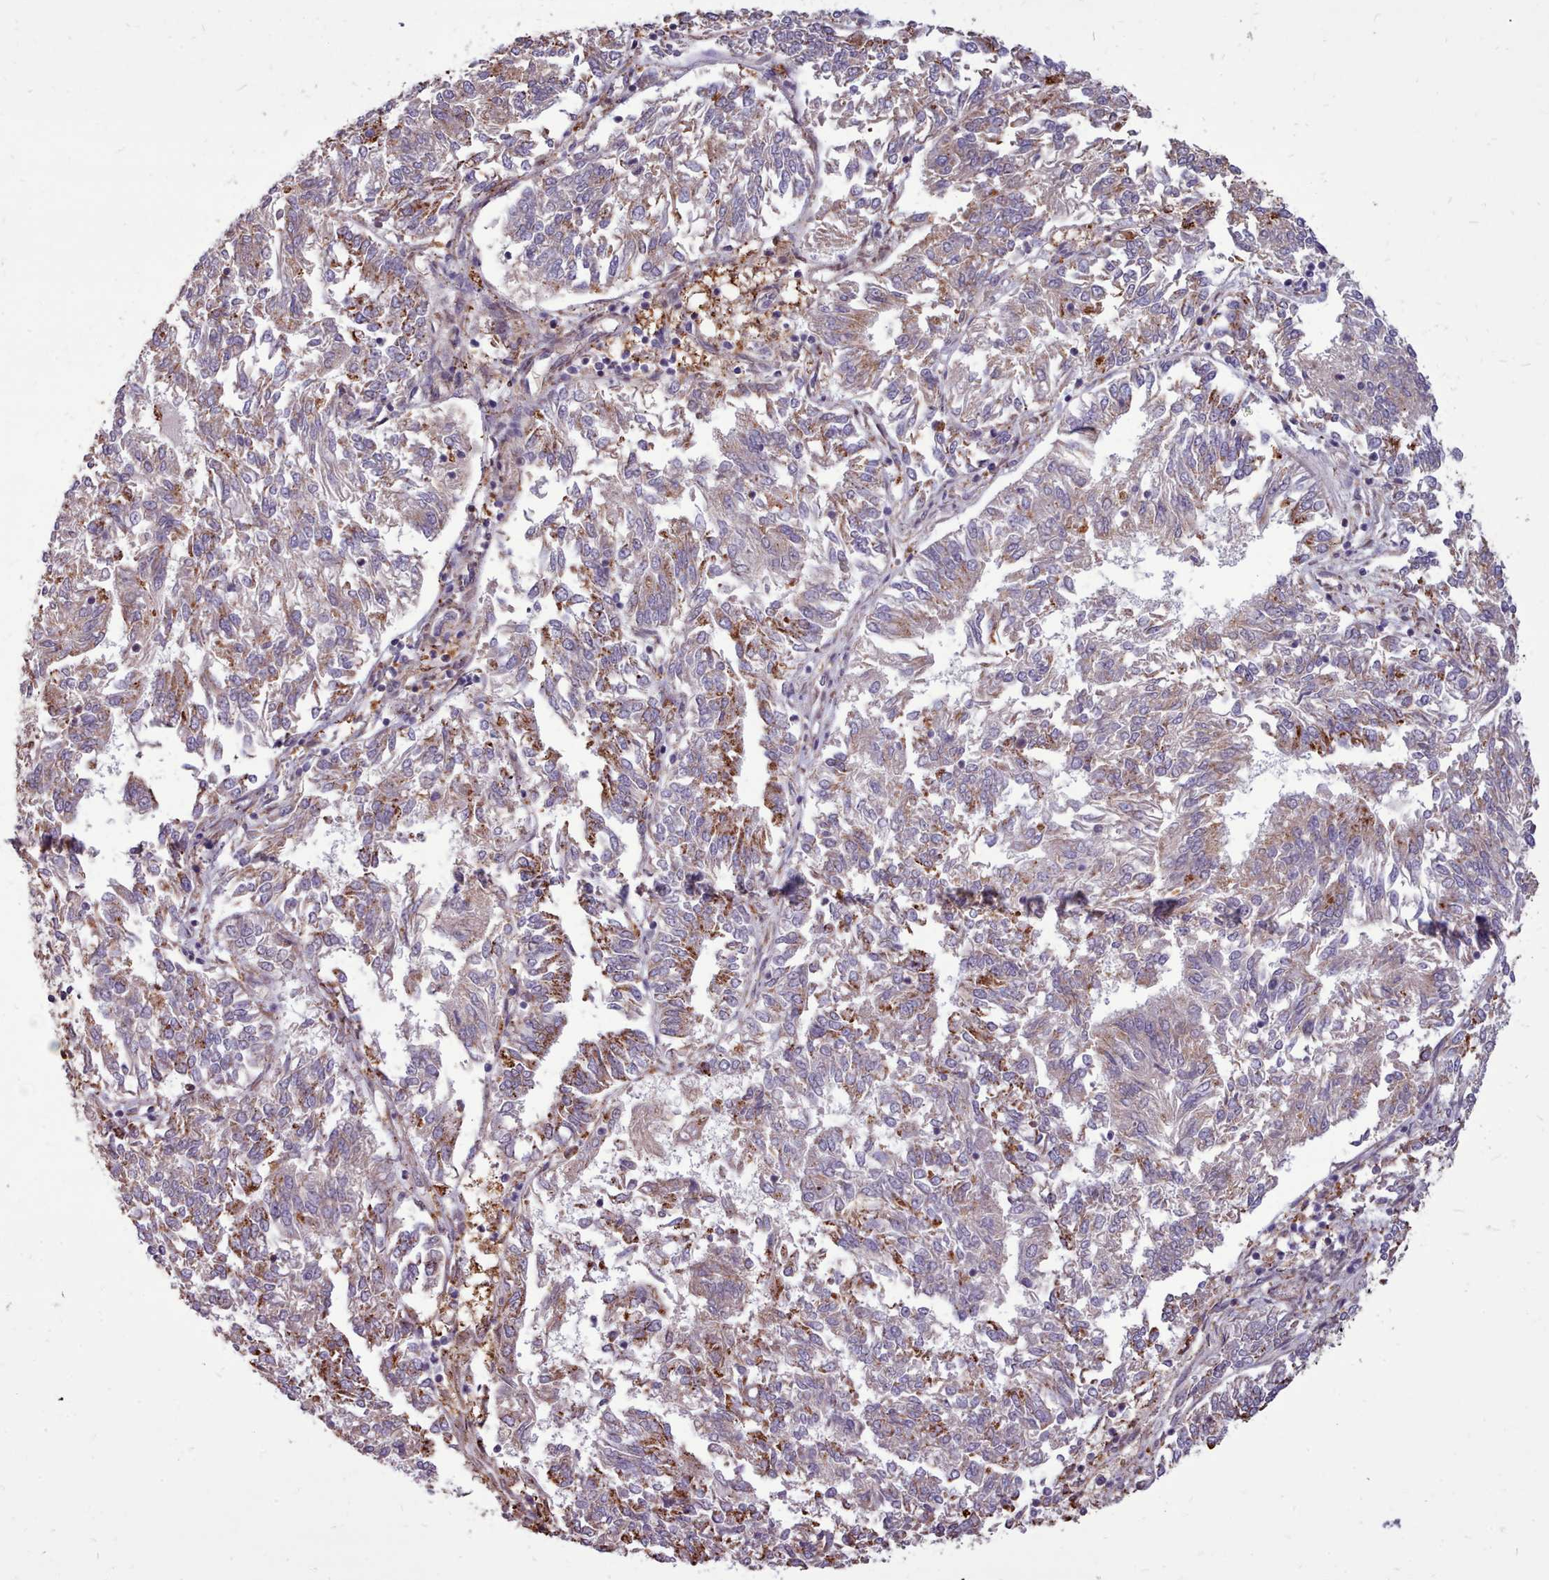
{"staining": {"intensity": "moderate", "quantity": "<25%", "location": "cytoplasmic/membranous"}, "tissue": "endometrial cancer", "cell_type": "Tumor cells", "image_type": "cancer", "snomed": [{"axis": "morphology", "description": "Adenocarcinoma, NOS"}, {"axis": "topography", "description": "Endometrium"}], "caption": "Human endometrial cancer stained for a protein (brown) reveals moderate cytoplasmic/membranous positive positivity in about <25% of tumor cells.", "gene": "PACSIN3", "patient": {"sex": "female", "age": 58}}